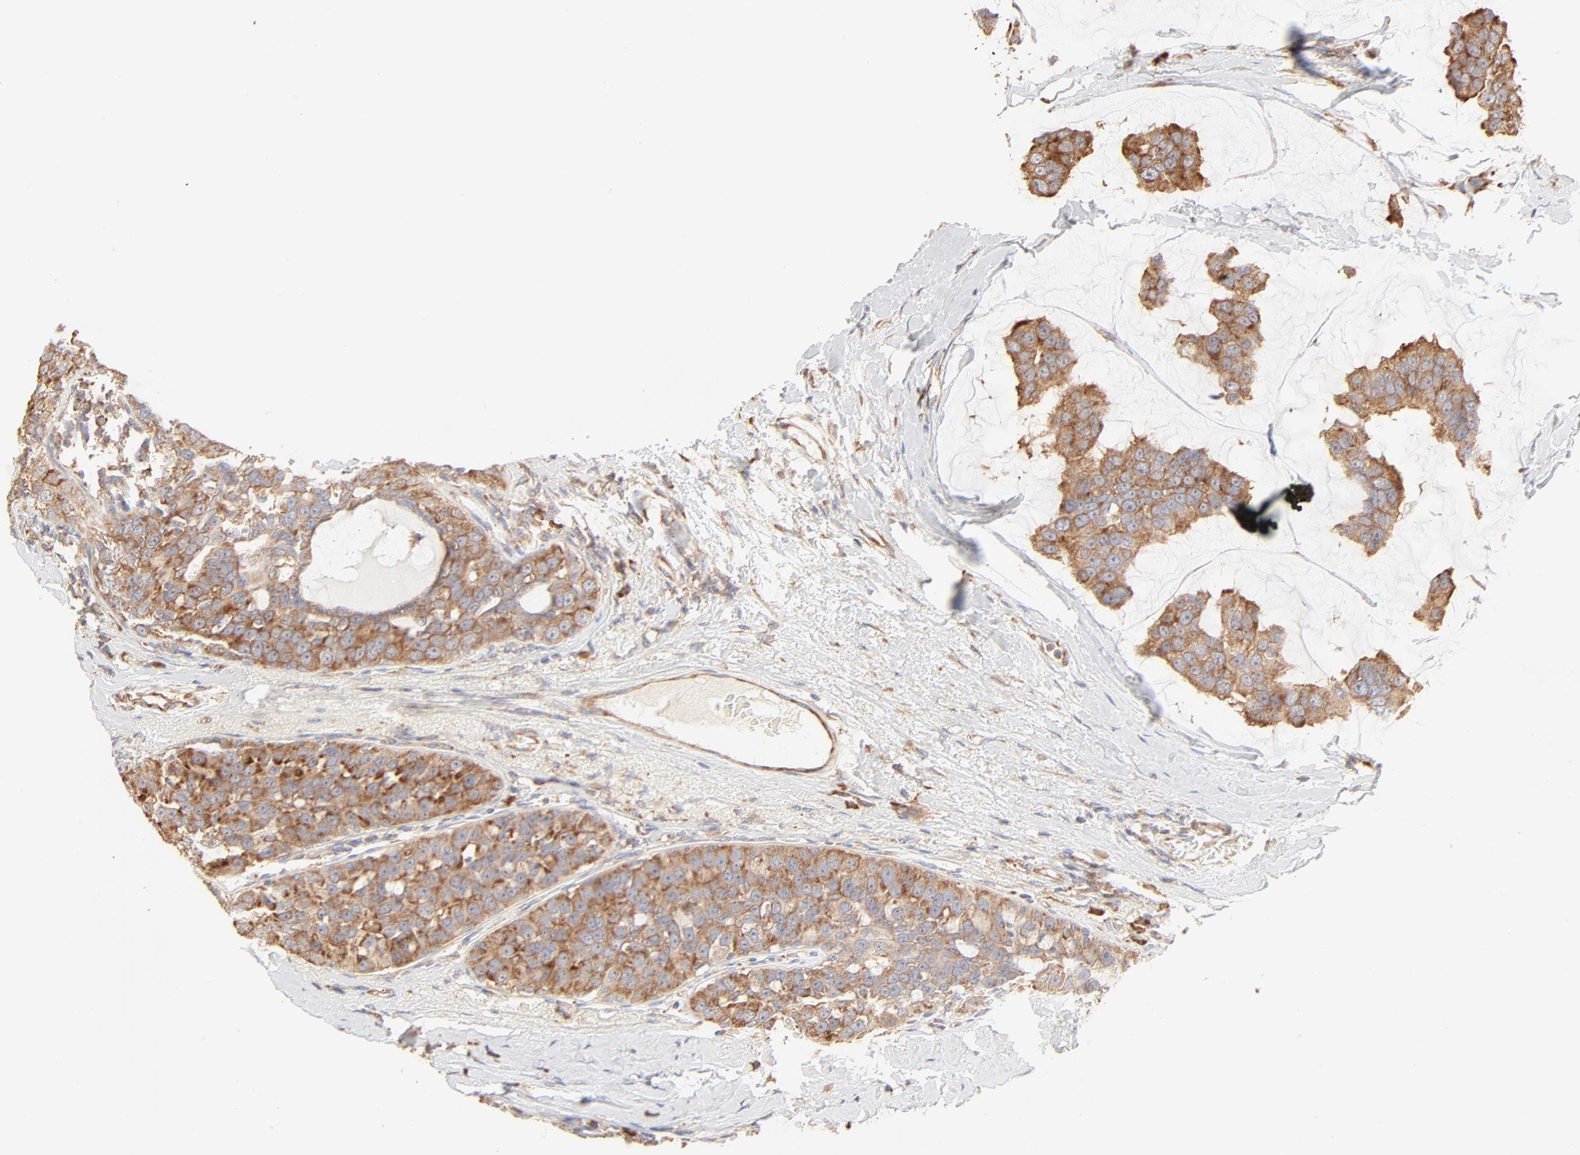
{"staining": {"intensity": "moderate", "quantity": ">75%", "location": "cytoplasmic/membranous"}, "tissue": "breast cancer", "cell_type": "Tumor cells", "image_type": "cancer", "snomed": [{"axis": "morphology", "description": "Normal tissue, NOS"}, {"axis": "morphology", "description": "Duct carcinoma"}, {"axis": "topography", "description": "Breast"}], "caption": "About >75% of tumor cells in breast cancer show moderate cytoplasmic/membranous protein expression as visualized by brown immunohistochemical staining.", "gene": "RPS20", "patient": {"sex": "female", "age": 50}}